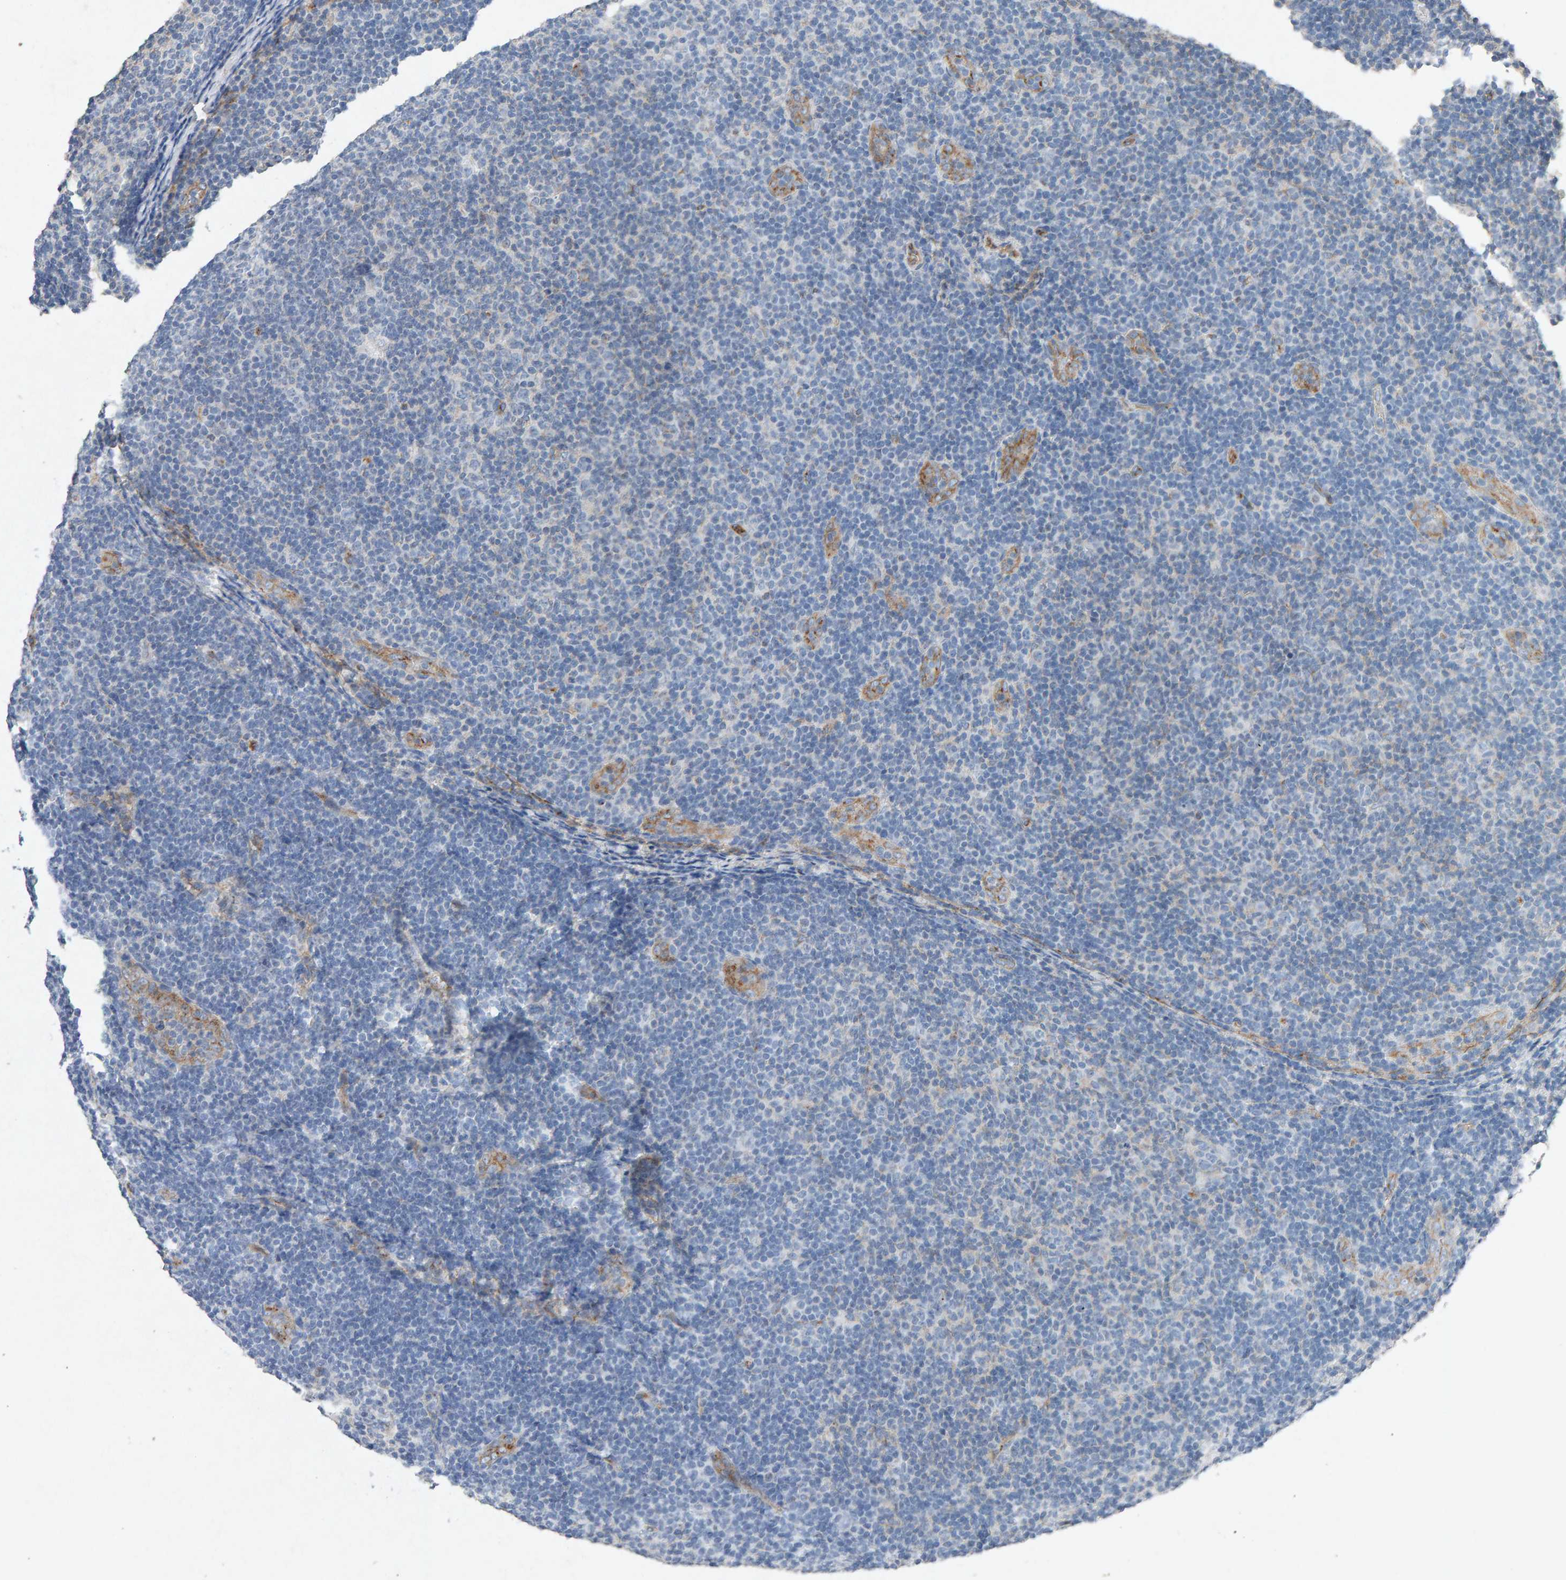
{"staining": {"intensity": "negative", "quantity": "none", "location": "none"}, "tissue": "lymphoma", "cell_type": "Tumor cells", "image_type": "cancer", "snomed": [{"axis": "morphology", "description": "Malignant lymphoma, non-Hodgkin's type, Low grade"}, {"axis": "topography", "description": "Lymph node"}], "caption": "DAB (3,3'-diaminobenzidine) immunohistochemical staining of malignant lymphoma, non-Hodgkin's type (low-grade) shows no significant positivity in tumor cells.", "gene": "PTPRM", "patient": {"sex": "male", "age": 83}}